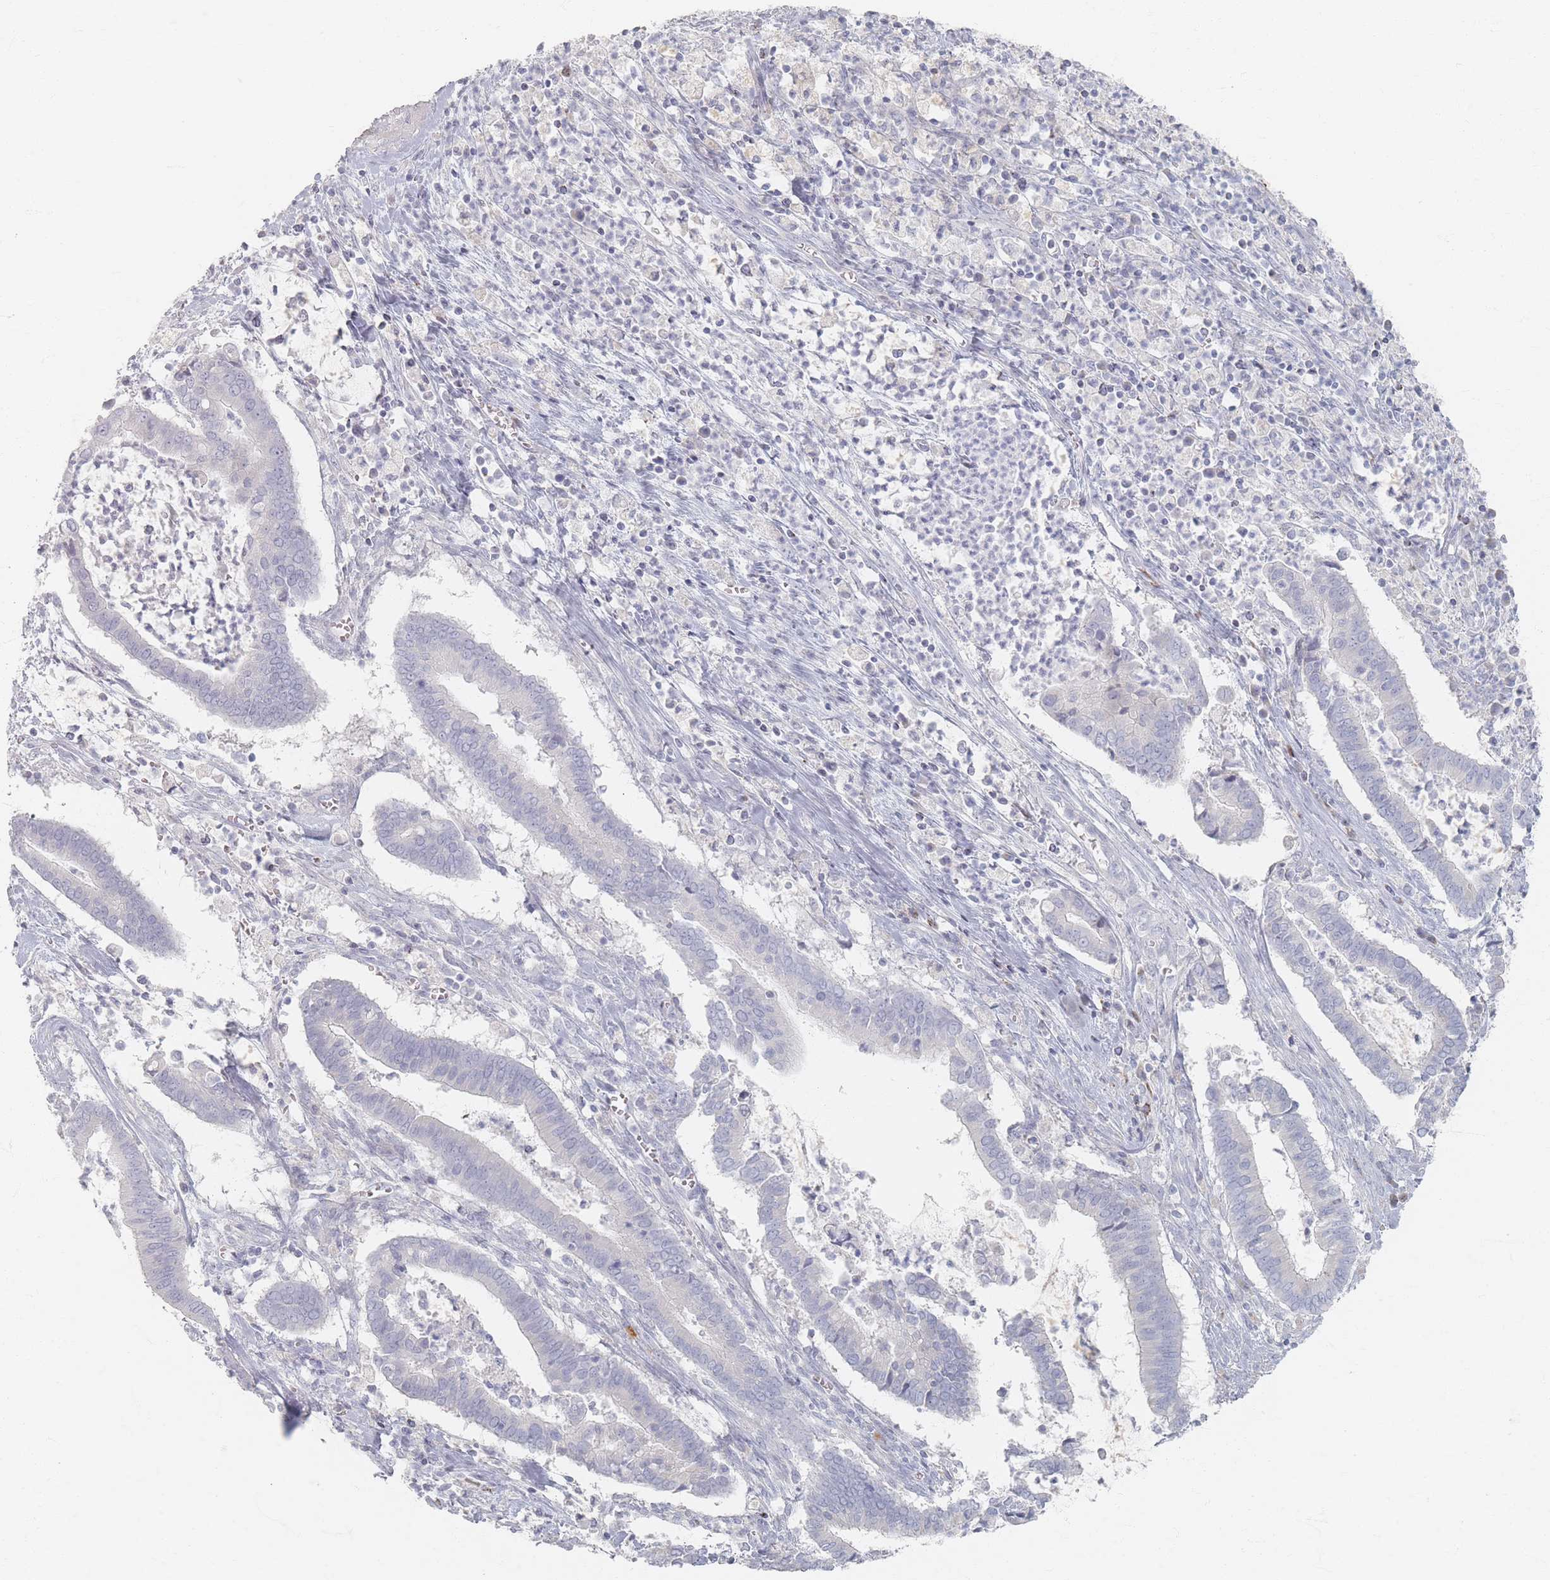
{"staining": {"intensity": "negative", "quantity": "none", "location": "none"}, "tissue": "cervical cancer", "cell_type": "Tumor cells", "image_type": "cancer", "snomed": [{"axis": "morphology", "description": "Adenocarcinoma, NOS"}, {"axis": "topography", "description": "Cervix"}], "caption": "DAB immunohistochemical staining of cervical cancer (adenocarcinoma) displays no significant positivity in tumor cells.", "gene": "SLC2A11", "patient": {"sex": "female", "age": 44}}